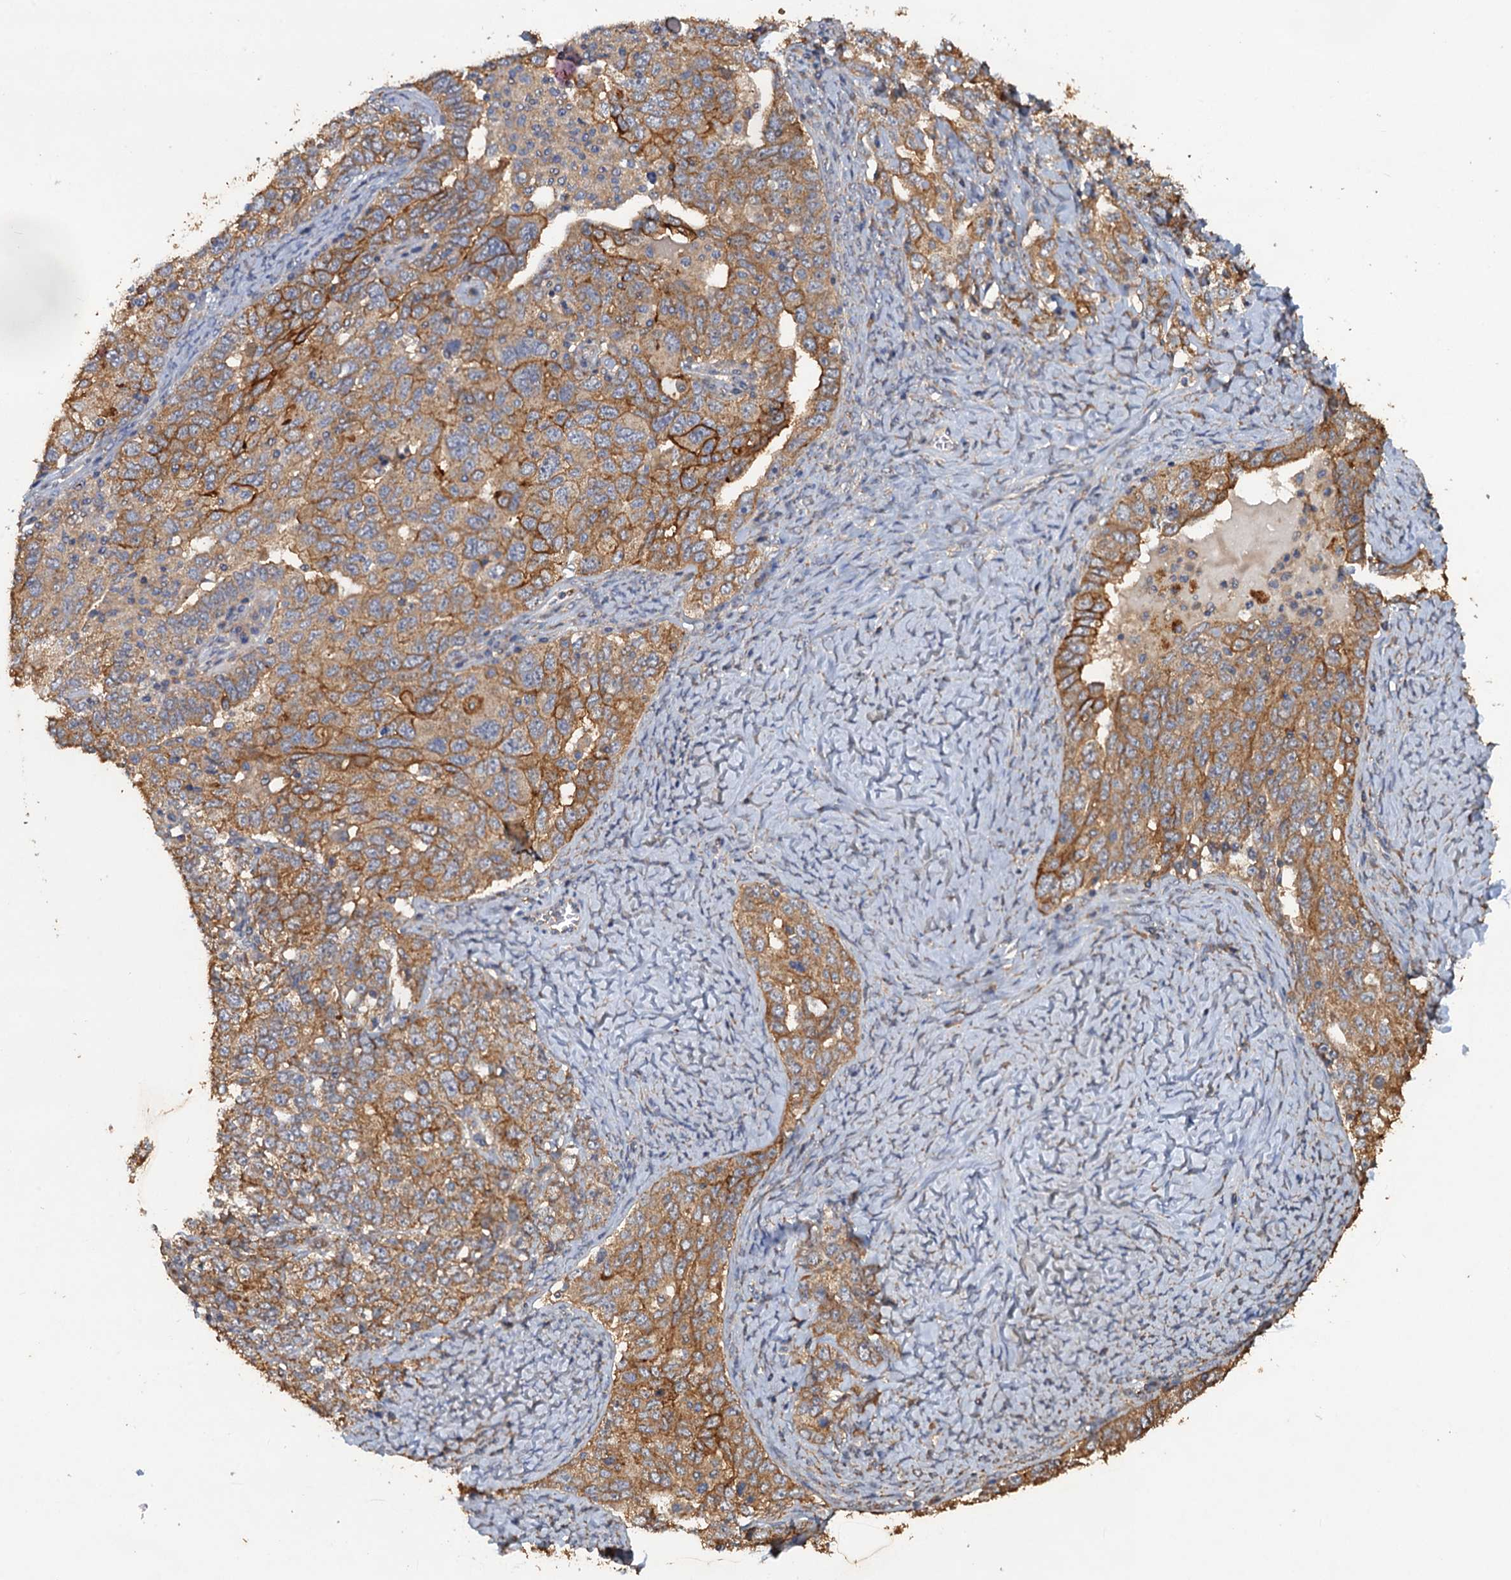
{"staining": {"intensity": "moderate", "quantity": ">75%", "location": "cytoplasmic/membranous"}, "tissue": "ovarian cancer", "cell_type": "Tumor cells", "image_type": "cancer", "snomed": [{"axis": "morphology", "description": "Carcinoma, endometroid"}, {"axis": "topography", "description": "Ovary"}], "caption": "About >75% of tumor cells in human endometroid carcinoma (ovarian) display moderate cytoplasmic/membranous protein staining as visualized by brown immunohistochemical staining.", "gene": "SCUBE3", "patient": {"sex": "female", "age": 62}}